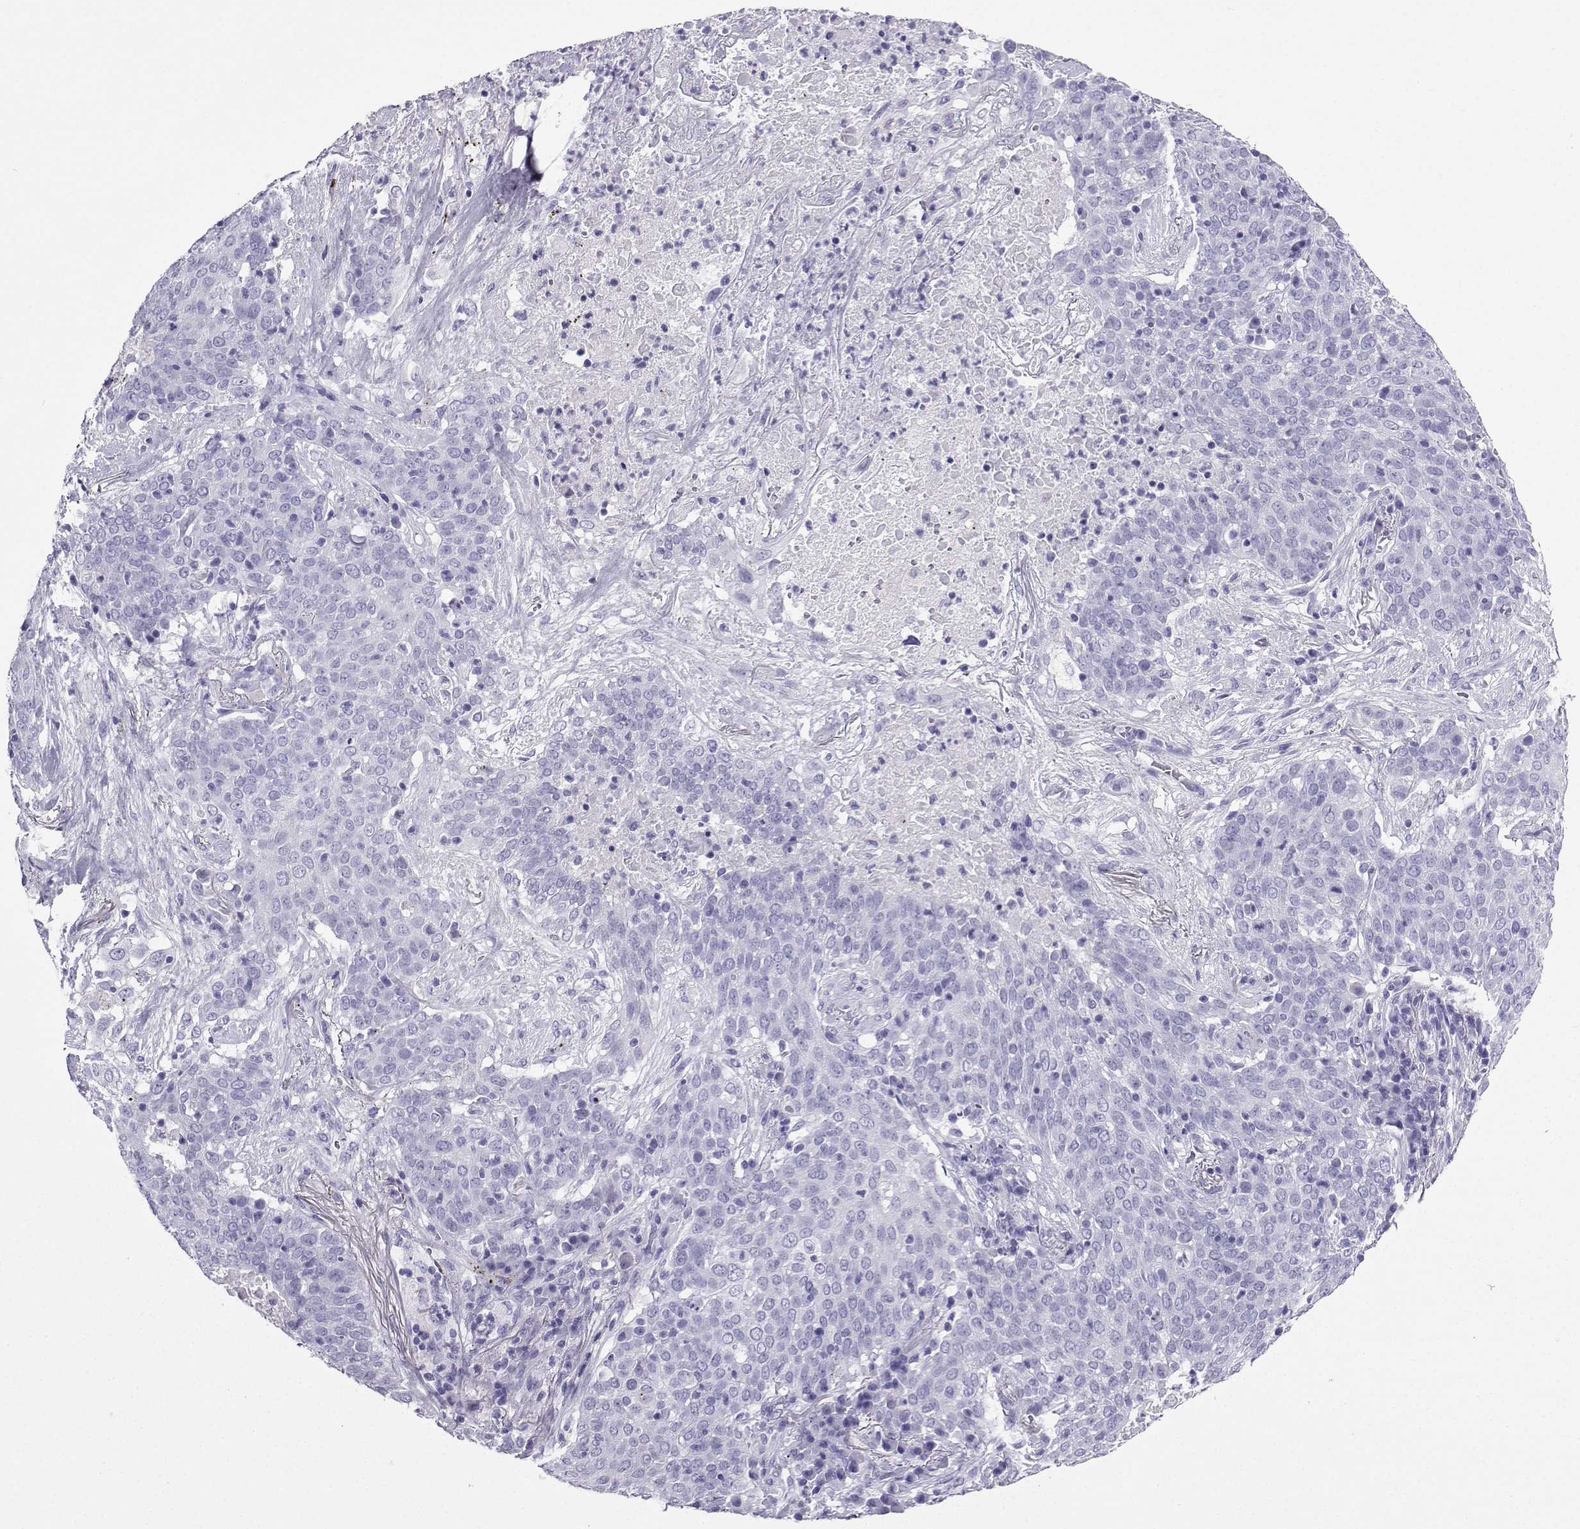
{"staining": {"intensity": "negative", "quantity": "none", "location": "none"}, "tissue": "lung cancer", "cell_type": "Tumor cells", "image_type": "cancer", "snomed": [{"axis": "morphology", "description": "Squamous cell carcinoma, NOS"}, {"axis": "topography", "description": "Lung"}], "caption": "Tumor cells show no significant positivity in squamous cell carcinoma (lung).", "gene": "CD109", "patient": {"sex": "male", "age": 82}}